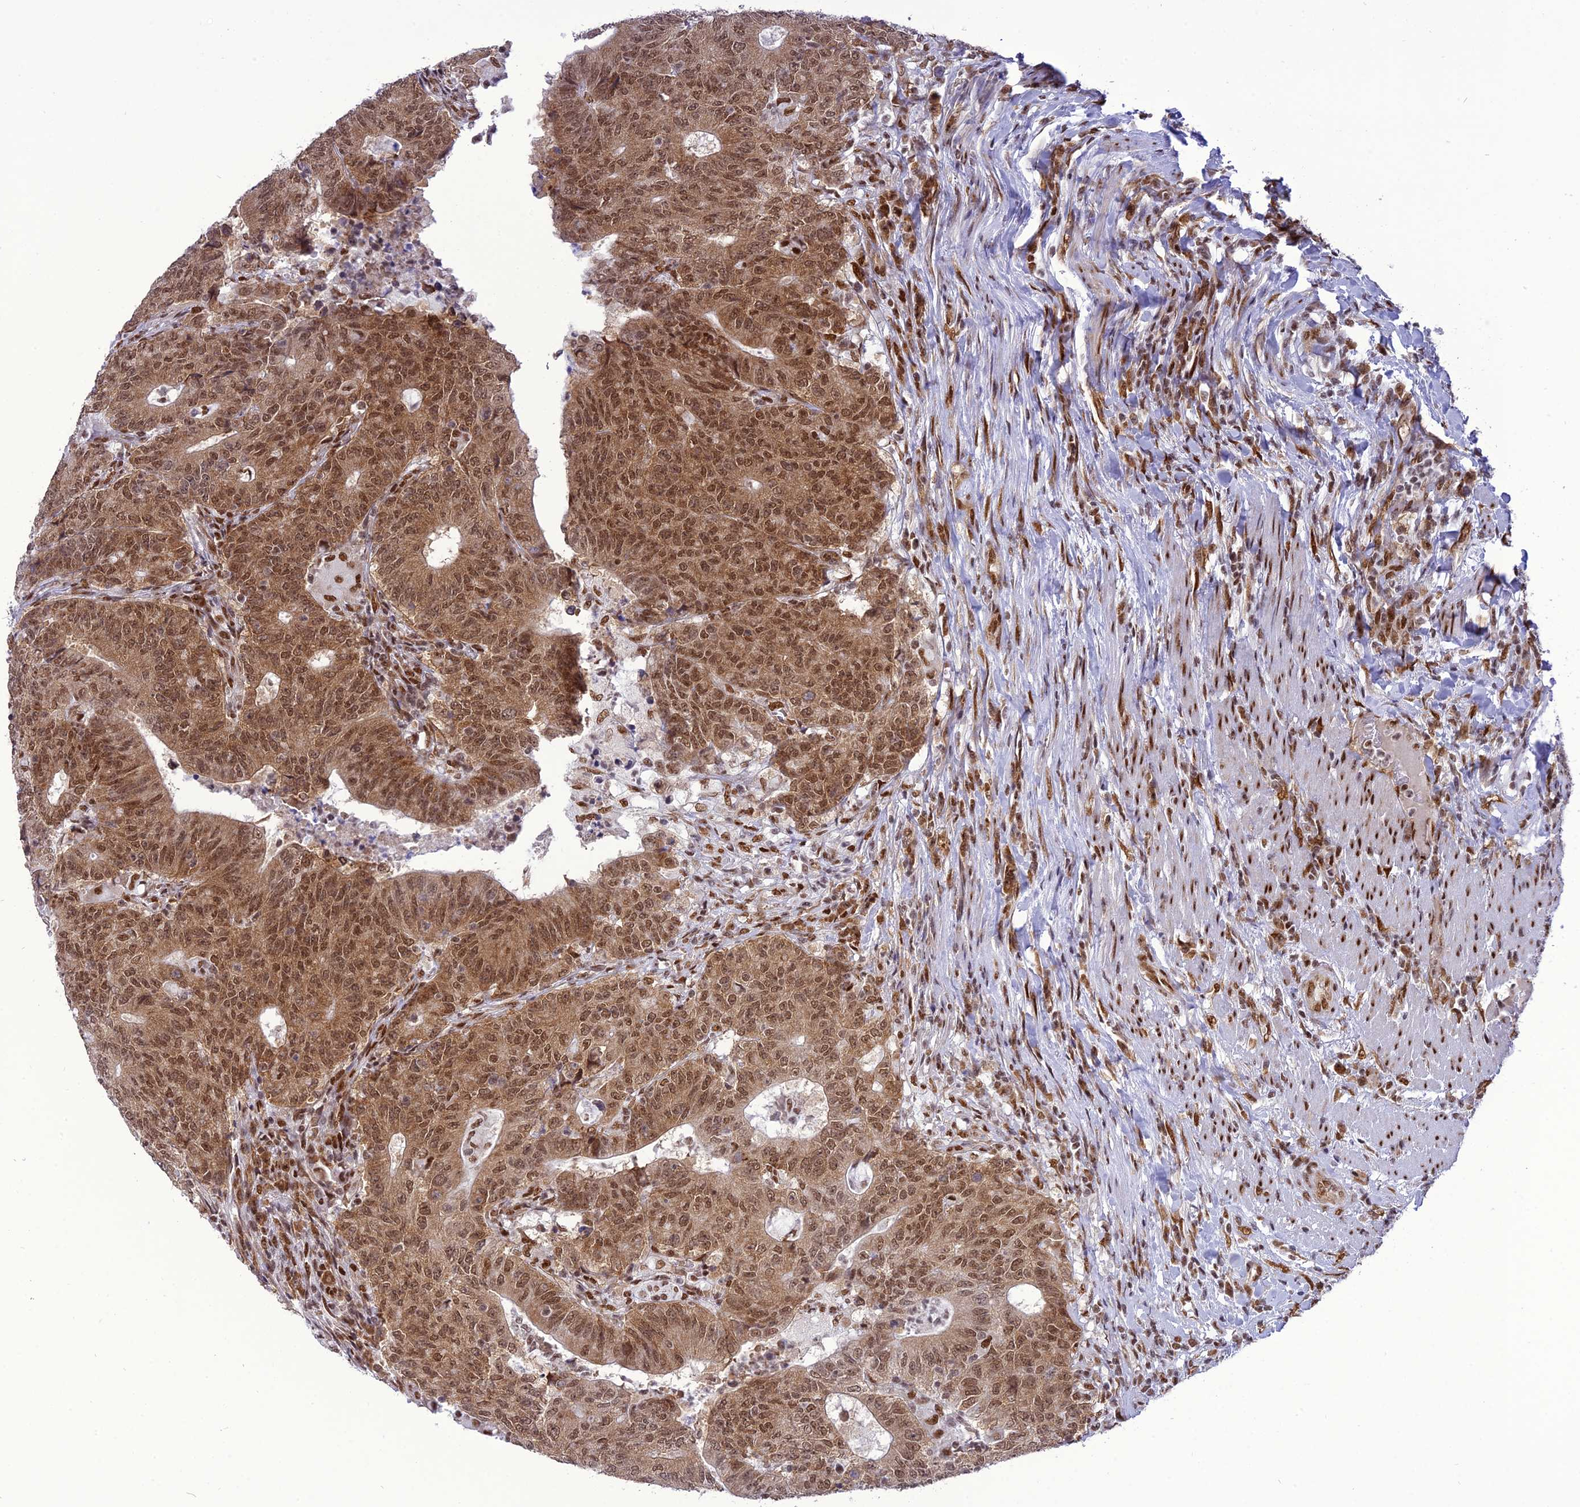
{"staining": {"intensity": "moderate", "quantity": ">75%", "location": "cytoplasmic/membranous,nuclear"}, "tissue": "colorectal cancer", "cell_type": "Tumor cells", "image_type": "cancer", "snomed": [{"axis": "morphology", "description": "Adenocarcinoma, NOS"}, {"axis": "topography", "description": "Colon"}], "caption": "This histopathology image reveals colorectal cancer stained with immunohistochemistry (IHC) to label a protein in brown. The cytoplasmic/membranous and nuclear of tumor cells show moderate positivity for the protein. Nuclei are counter-stained blue.", "gene": "DDX1", "patient": {"sex": "female", "age": 75}}